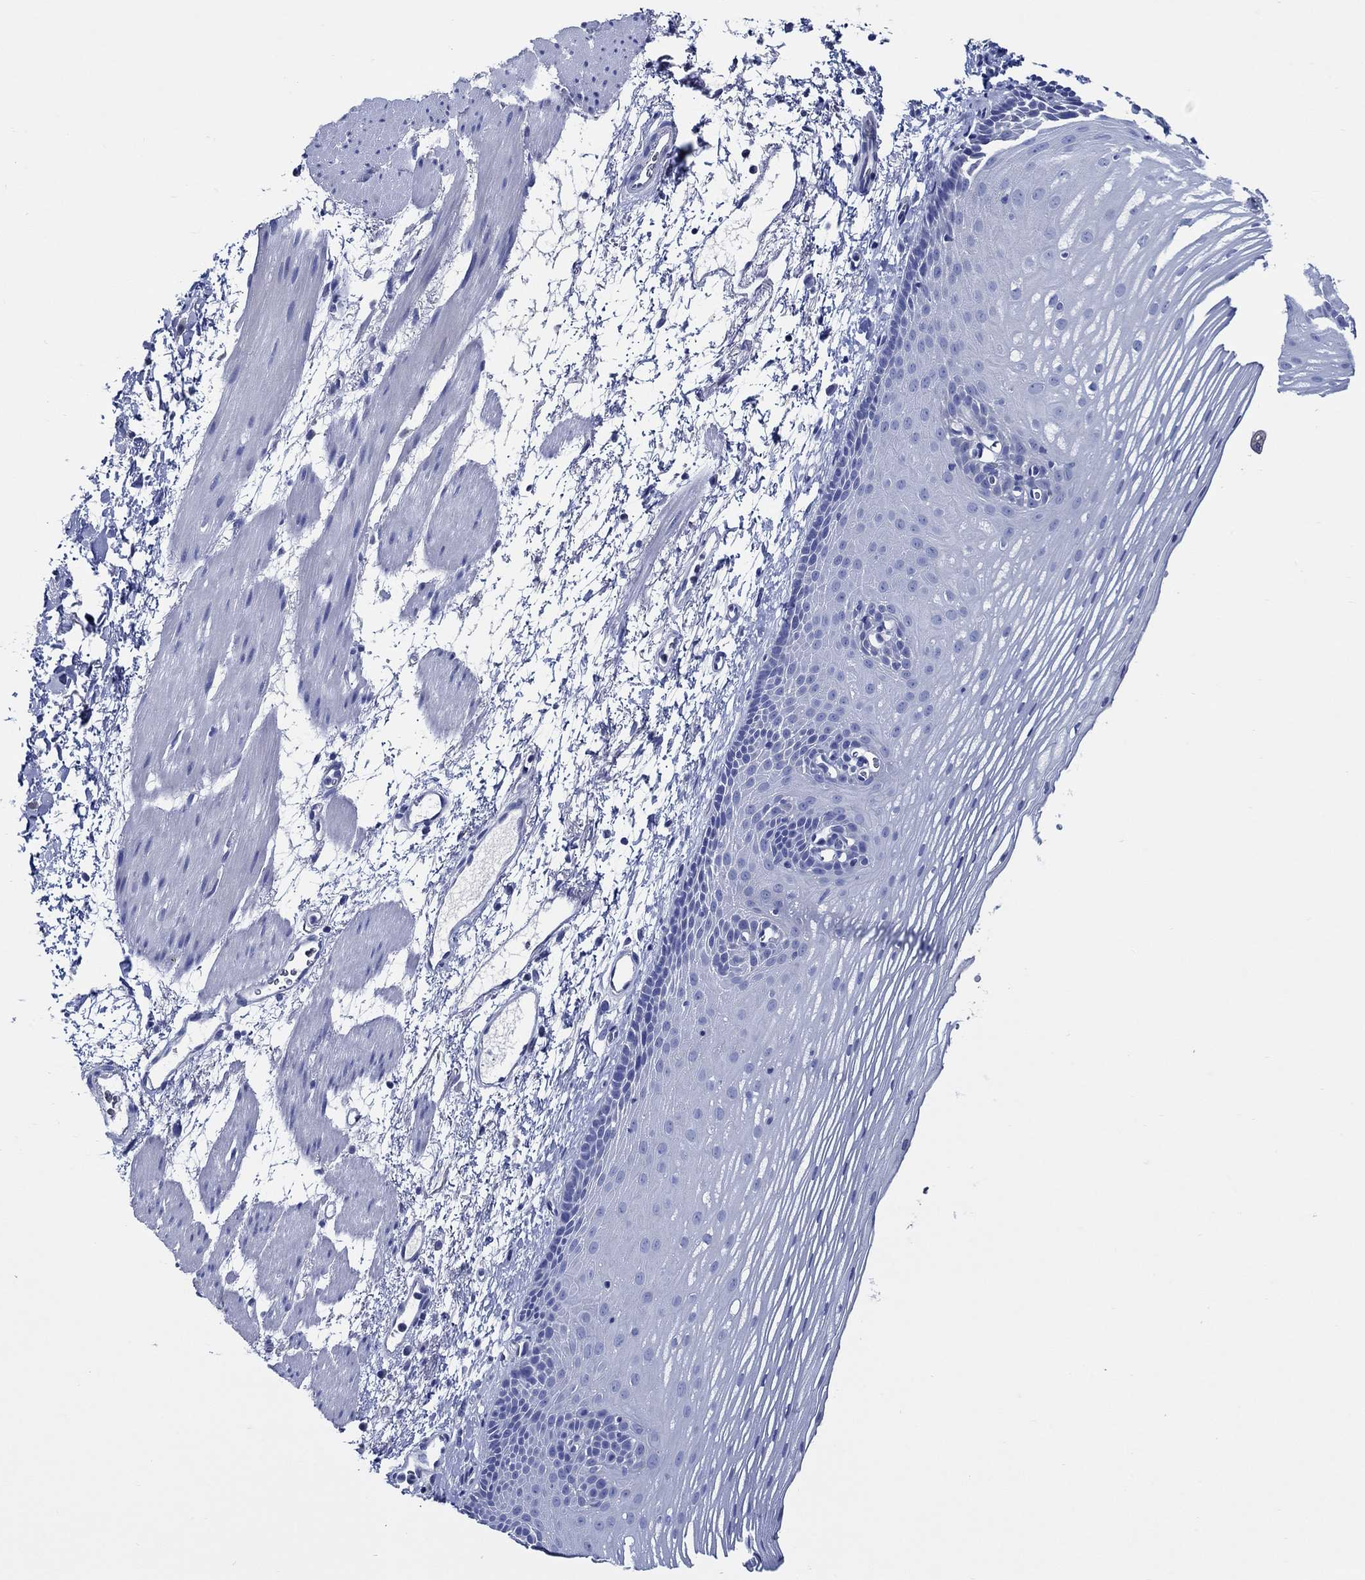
{"staining": {"intensity": "negative", "quantity": "none", "location": "none"}, "tissue": "esophagus", "cell_type": "Squamous epithelial cells", "image_type": "normal", "snomed": [{"axis": "morphology", "description": "Normal tissue, NOS"}, {"axis": "topography", "description": "Esophagus"}], "caption": "Immunohistochemistry of normal esophagus displays no expression in squamous epithelial cells.", "gene": "SKOR1", "patient": {"sex": "male", "age": 76}}